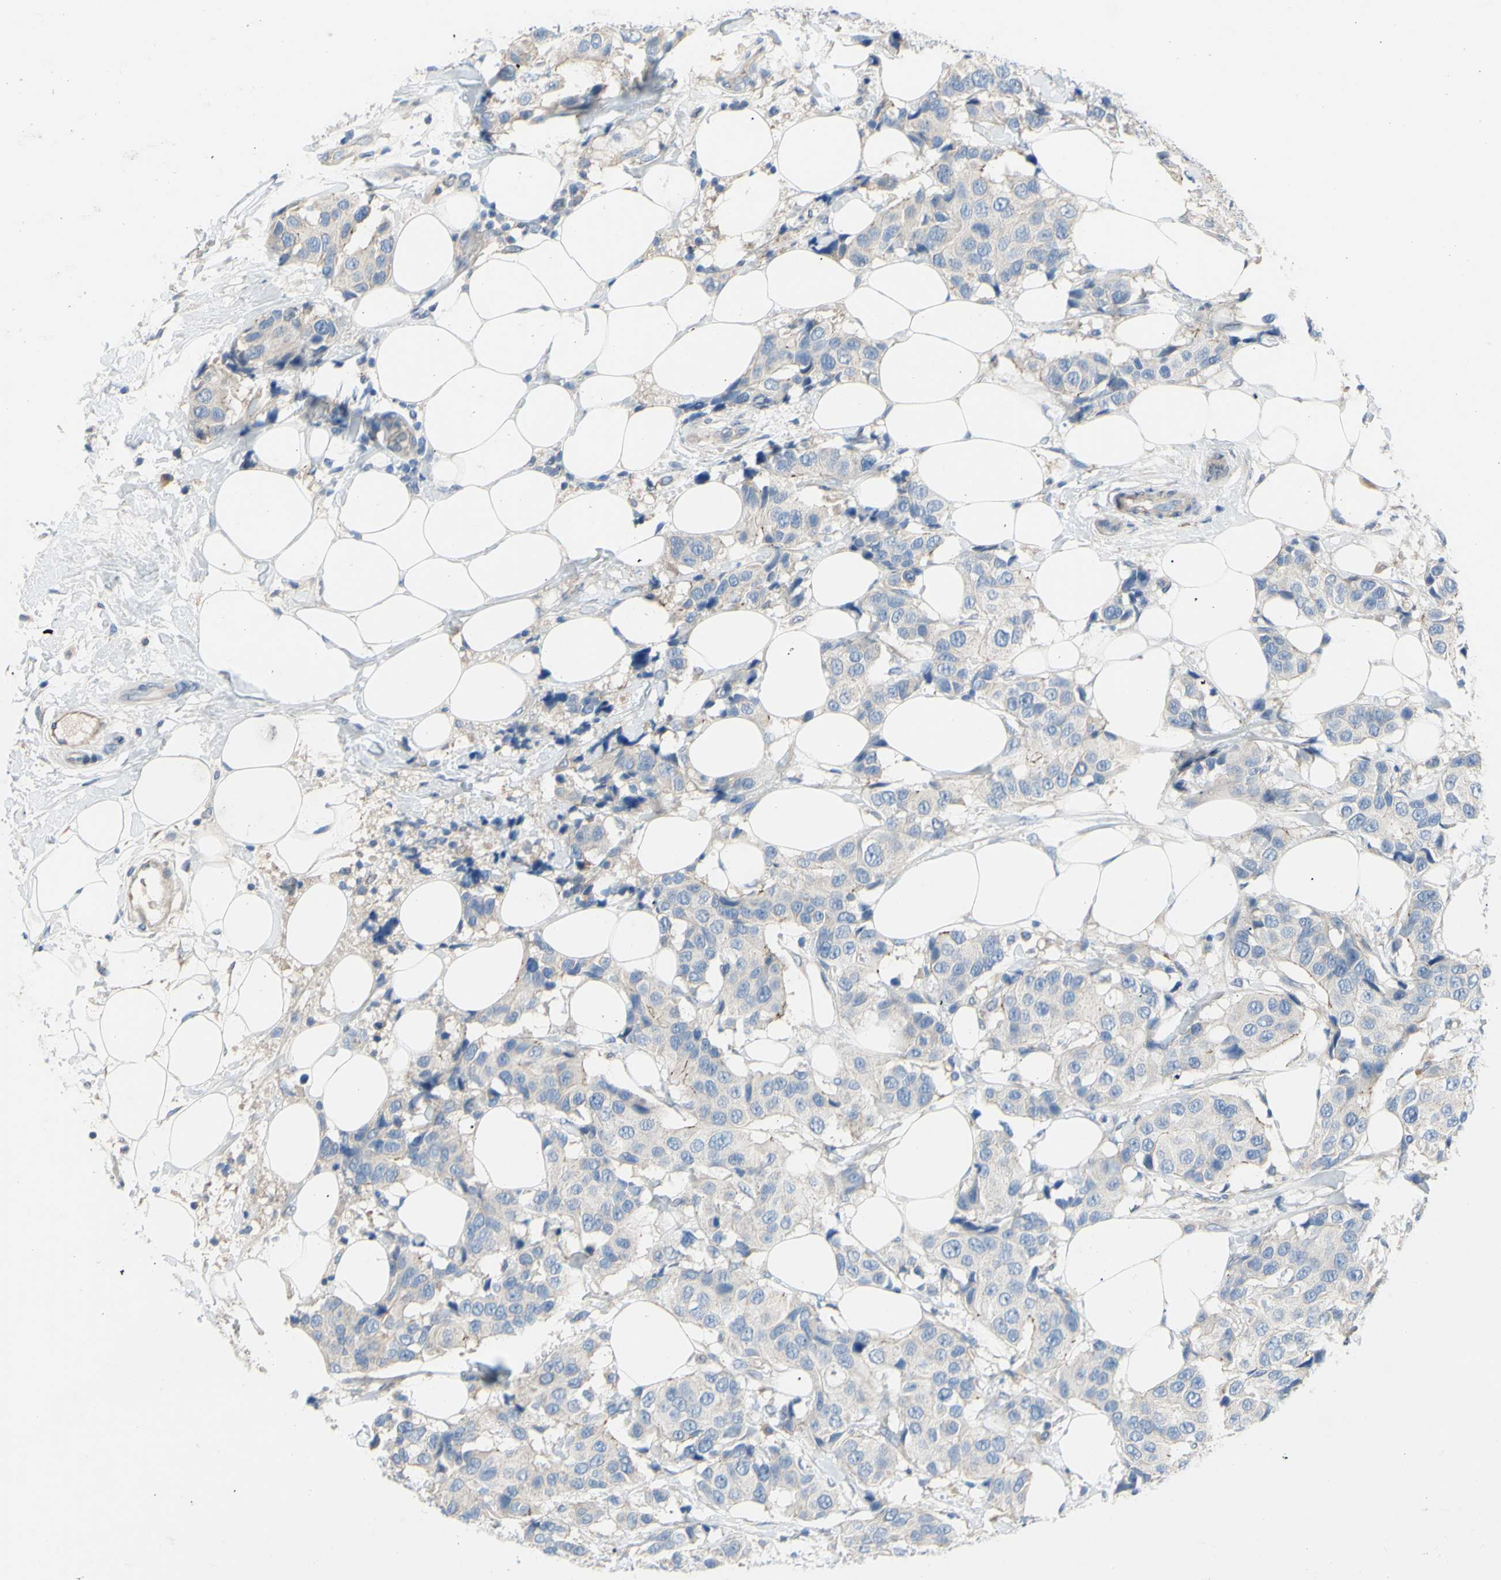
{"staining": {"intensity": "negative", "quantity": "none", "location": "none"}, "tissue": "breast cancer", "cell_type": "Tumor cells", "image_type": "cancer", "snomed": [{"axis": "morphology", "description": "Normal tissue, NOS"}, {"axis": "morphology", "description": "Duct carcinoma"}, {"axis": "topography", "description": "Breast"}], "caption": "A high-resolution micrograph shows IHC staining of breast infiltrating ductal carcinoma, which demonstrates no significant expression in tumor cells.", "gene": "TMEM59L", "patient": {"sex": "female", "age": 39}}